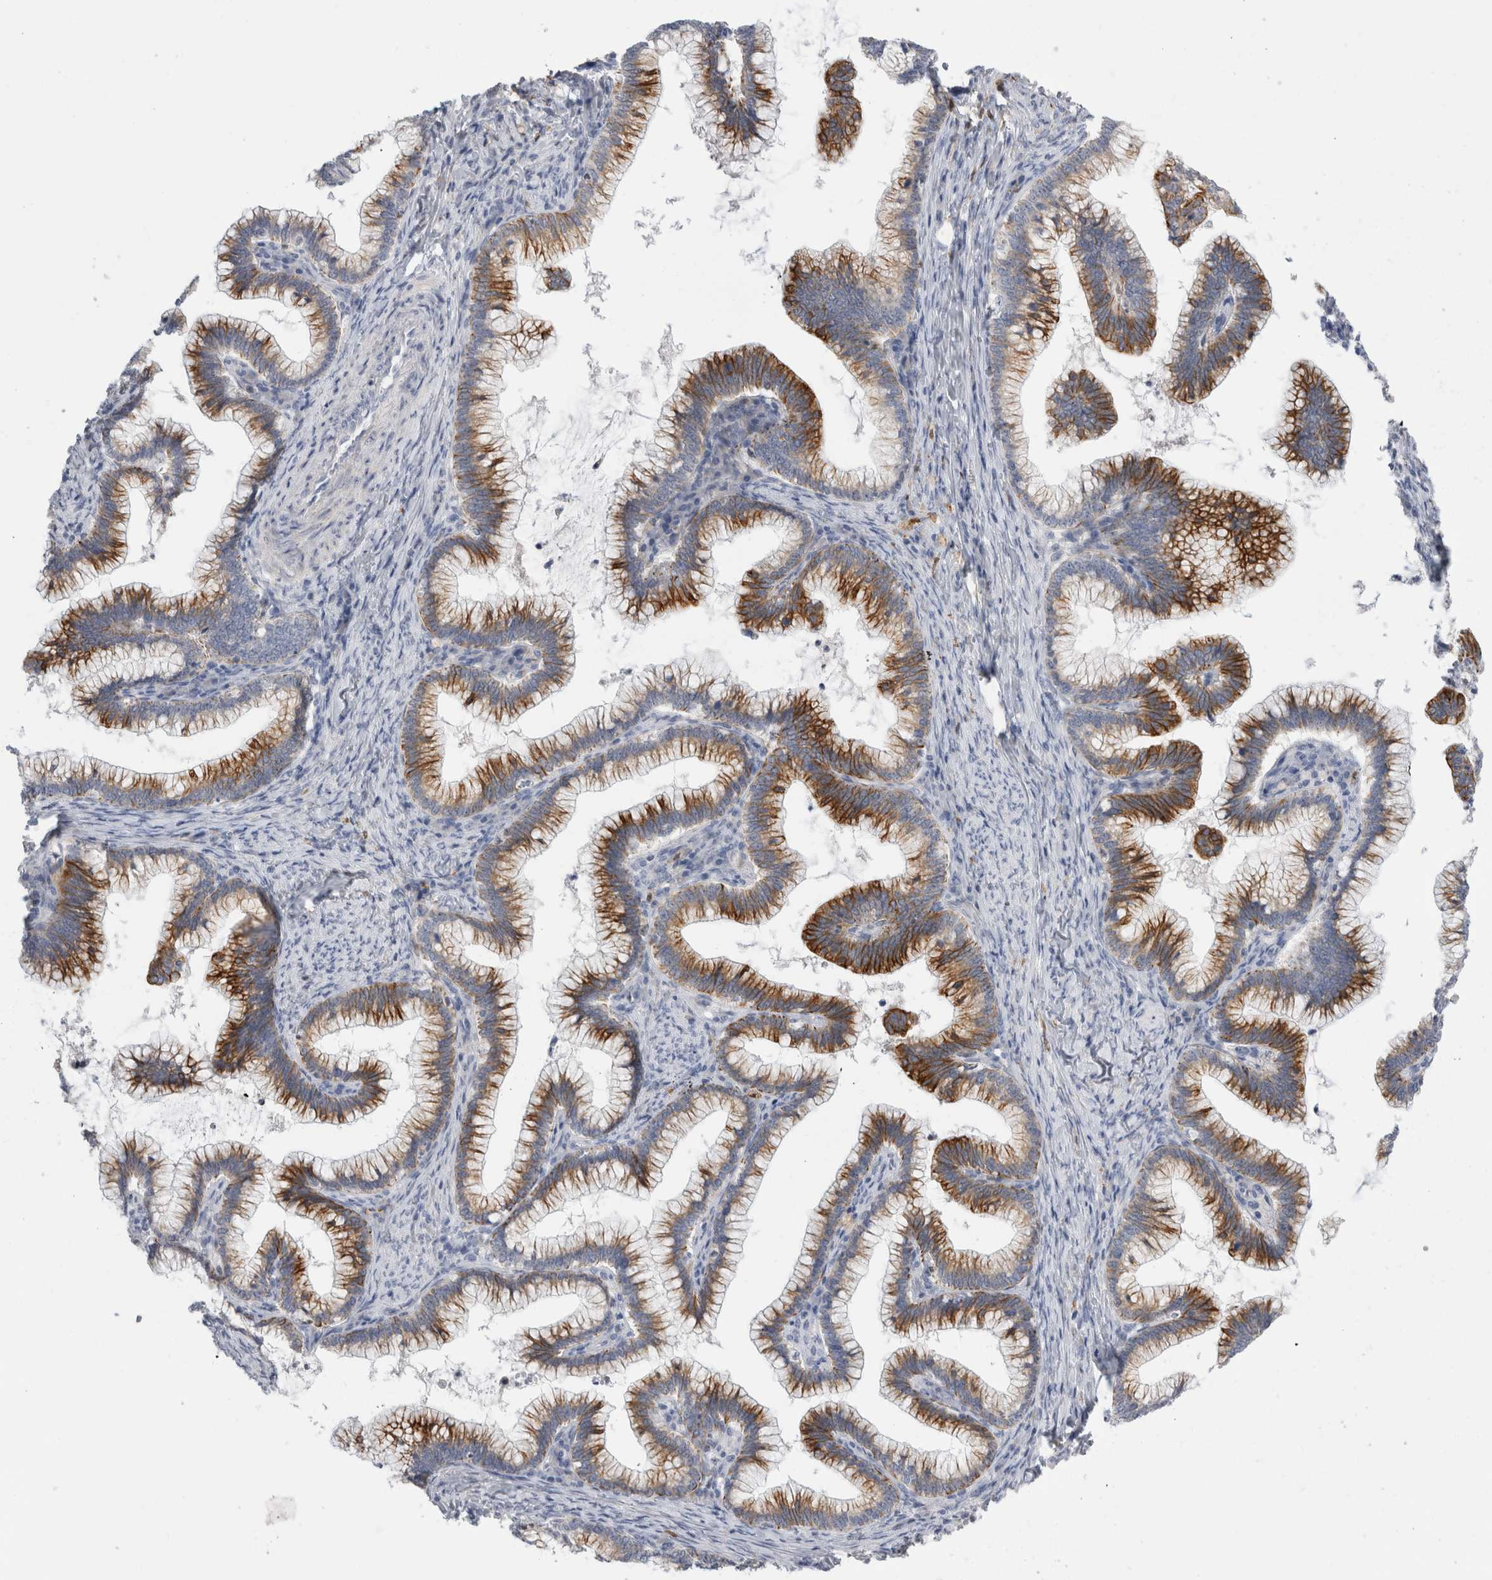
{"staining": {"intensity": "strong", "quantity": ">75%", "location": "cytoplasmic/membranous"}, "tissue": "cervical cancer", "cell_type": "Tumor cells", "image_type": "cancer", "snomed": [{"axis": "morphology", "description": "Adenocarcinoma, NOS"}, {"axis": "topography", "description": "Cervix"}], "caption": "Immunohistochemistry (IHC) histopathology image of adenocarcinoma (cervical) stained for a protein (brown), which demonstrates high levels of strong cytoplasmic/membranous positivity in about >75% of tumor cells.", "gene": "SLC20A2", "patient": {"sex": "female", "age": 36}}